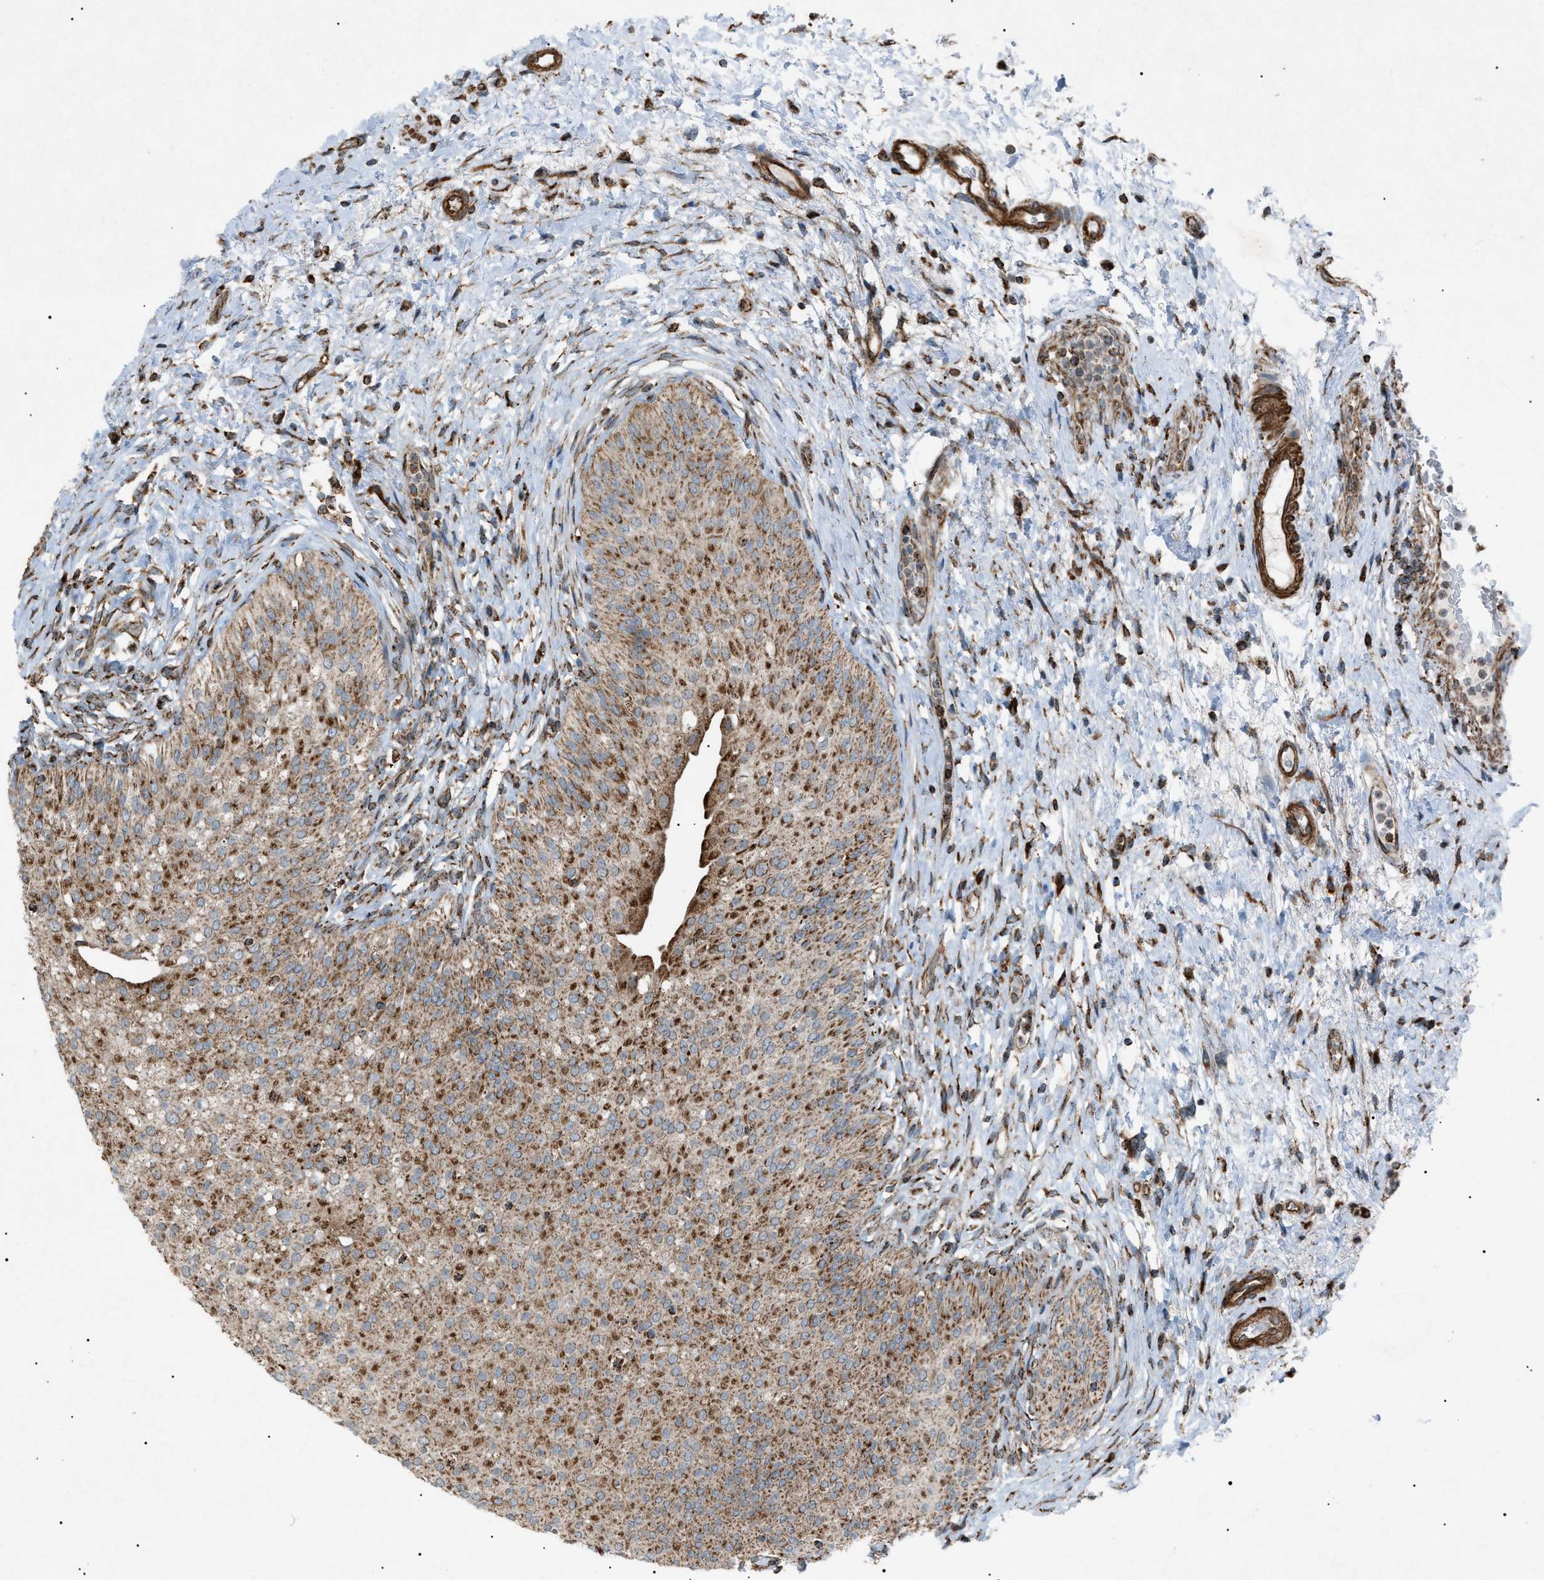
{"staining": {"intensity": "strong", "quantity": ">75%", "location": "cytoplasmic/membranous"}, "tissue": "urinary bladder", "cell_type": "Urothelial cells", "image_type": "normal", "snomed": [{"axis": "morphology", "description": "Normal tissue, NOS"}, {"axis": "topography", "description": "Urinary bladder"}], "caption": "This image reveals unremarkable urinary bladder stained with immunohistochemistry (IHC) to label a protein in brown. The cytoplasmic/membranous of urothelial cells show strong positivity for the protein. Nuclei are counter-stained blue.", "gene": "C1GALT1C1", "patient": {"sex": "male", "age": 46}}